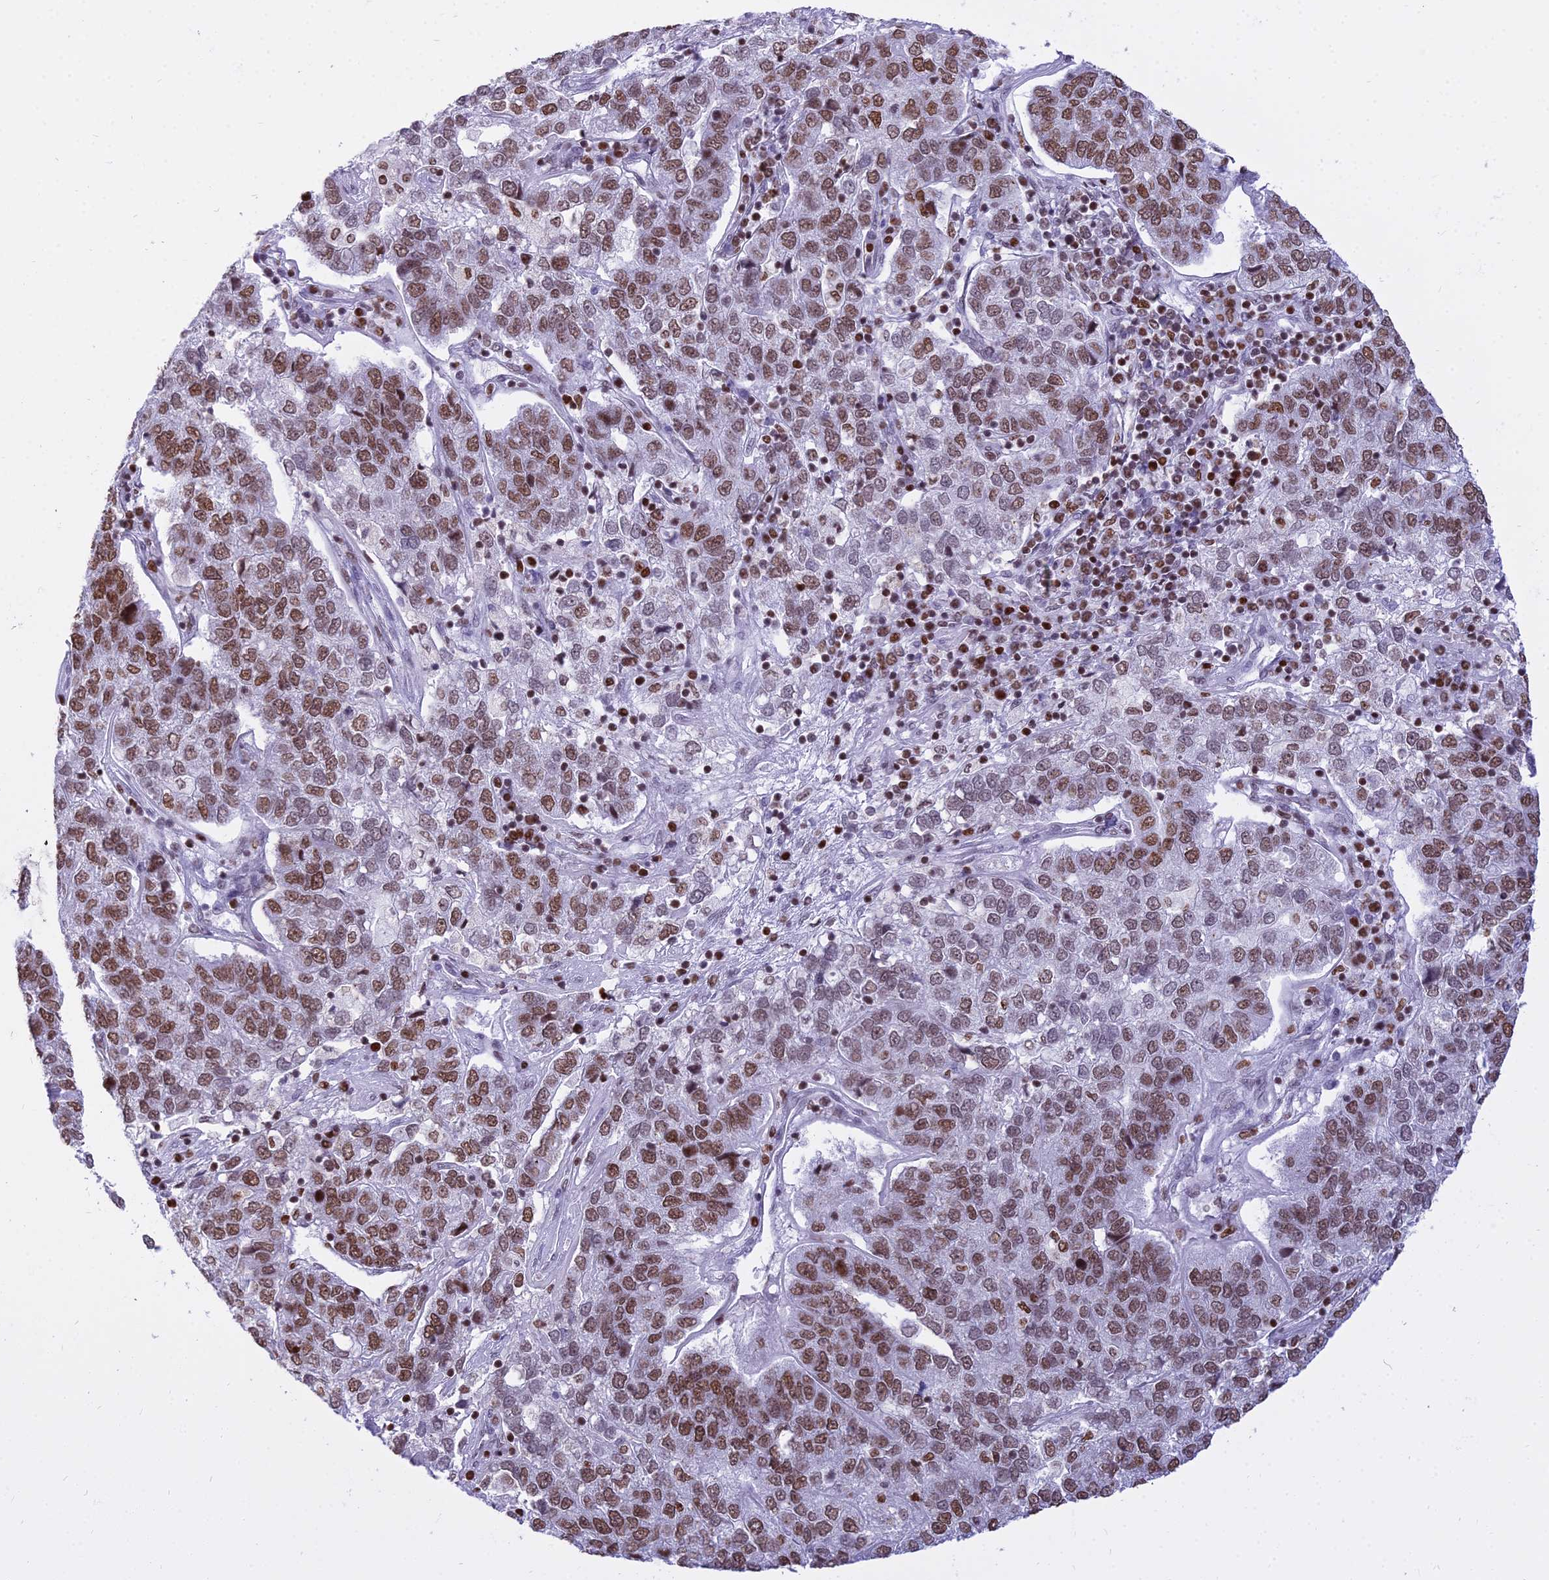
{"staining": {"intensity": "moderate", "quantity": ">75%", "location": "nuclear"}, "tissue": "pancreatic cancer", "cell_type": "Tumor cells", "image_type": "cancer", "snomed": [{"axis": "morphology", "description": "Adenocarcinoma, NOS"}, {"axis": "topography", "description": "Pancreas"}], "caption": "The immunohistochemical stain highlights moderate nuclear staining in tumor cells of adenocarcinoma (pancreatic) tissue. (brown staining indicates protein expression, while blue staining denotes nuclei).", "gene": "PARP1", "patient": {"sex": "female", "age": 61}}